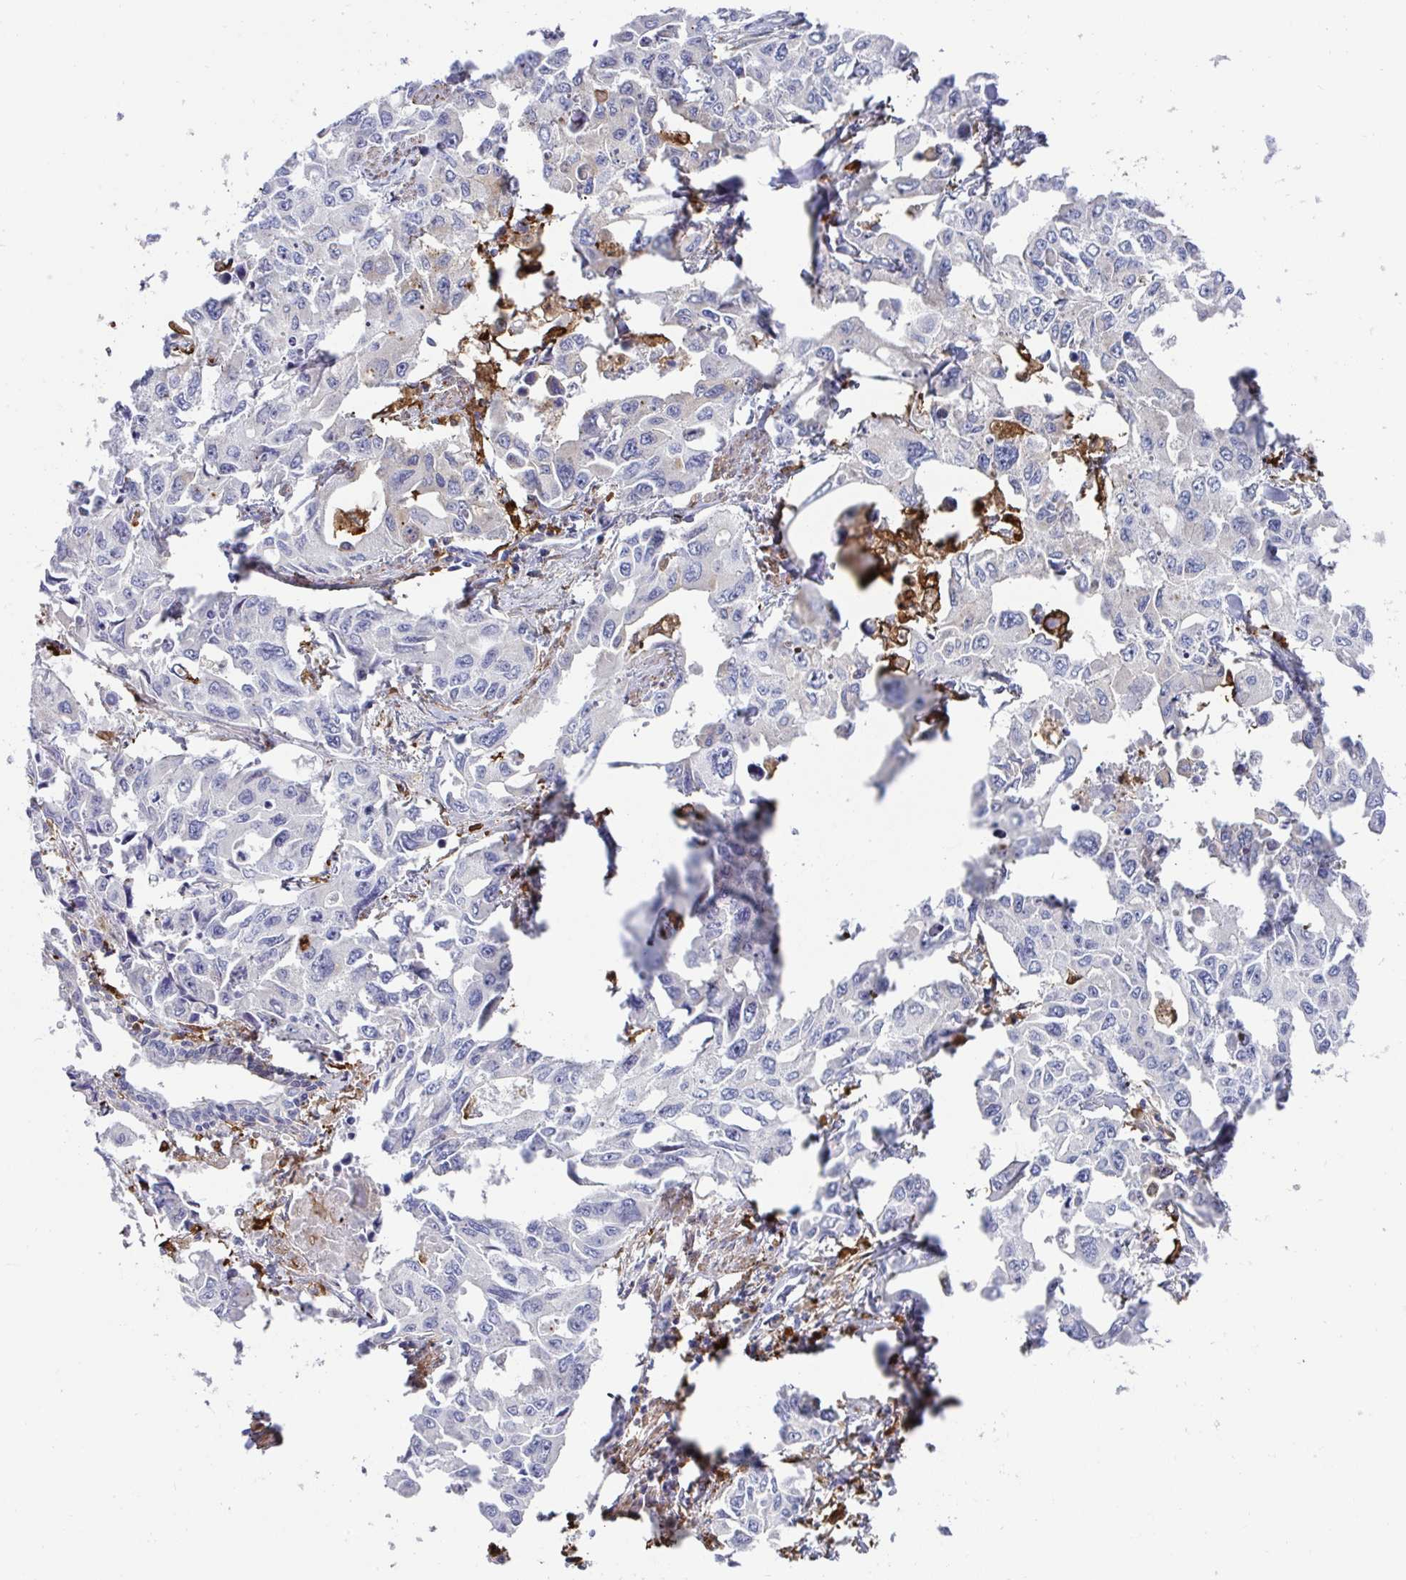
{"staining": {"intensity": "negative", "quantity": "none", "location": "none"}, "tissue": "lung cancer", "cell_type": "Tumor cells", "image_type": "cancer", "snomed": [{"axis": "morphology", "description": "Adenocarcinoma, NOS"}, {"axis": "topography", "description": "Lung"}], "caption": "DAB immunohistochemical staining of human lung adenocarcinoma exhibits no significant staining in tumor cells. (IHC, brightfield microscopy, high magnification).", "gene": "FBXL13", "patient": {"sex": "male", "age": 64}}